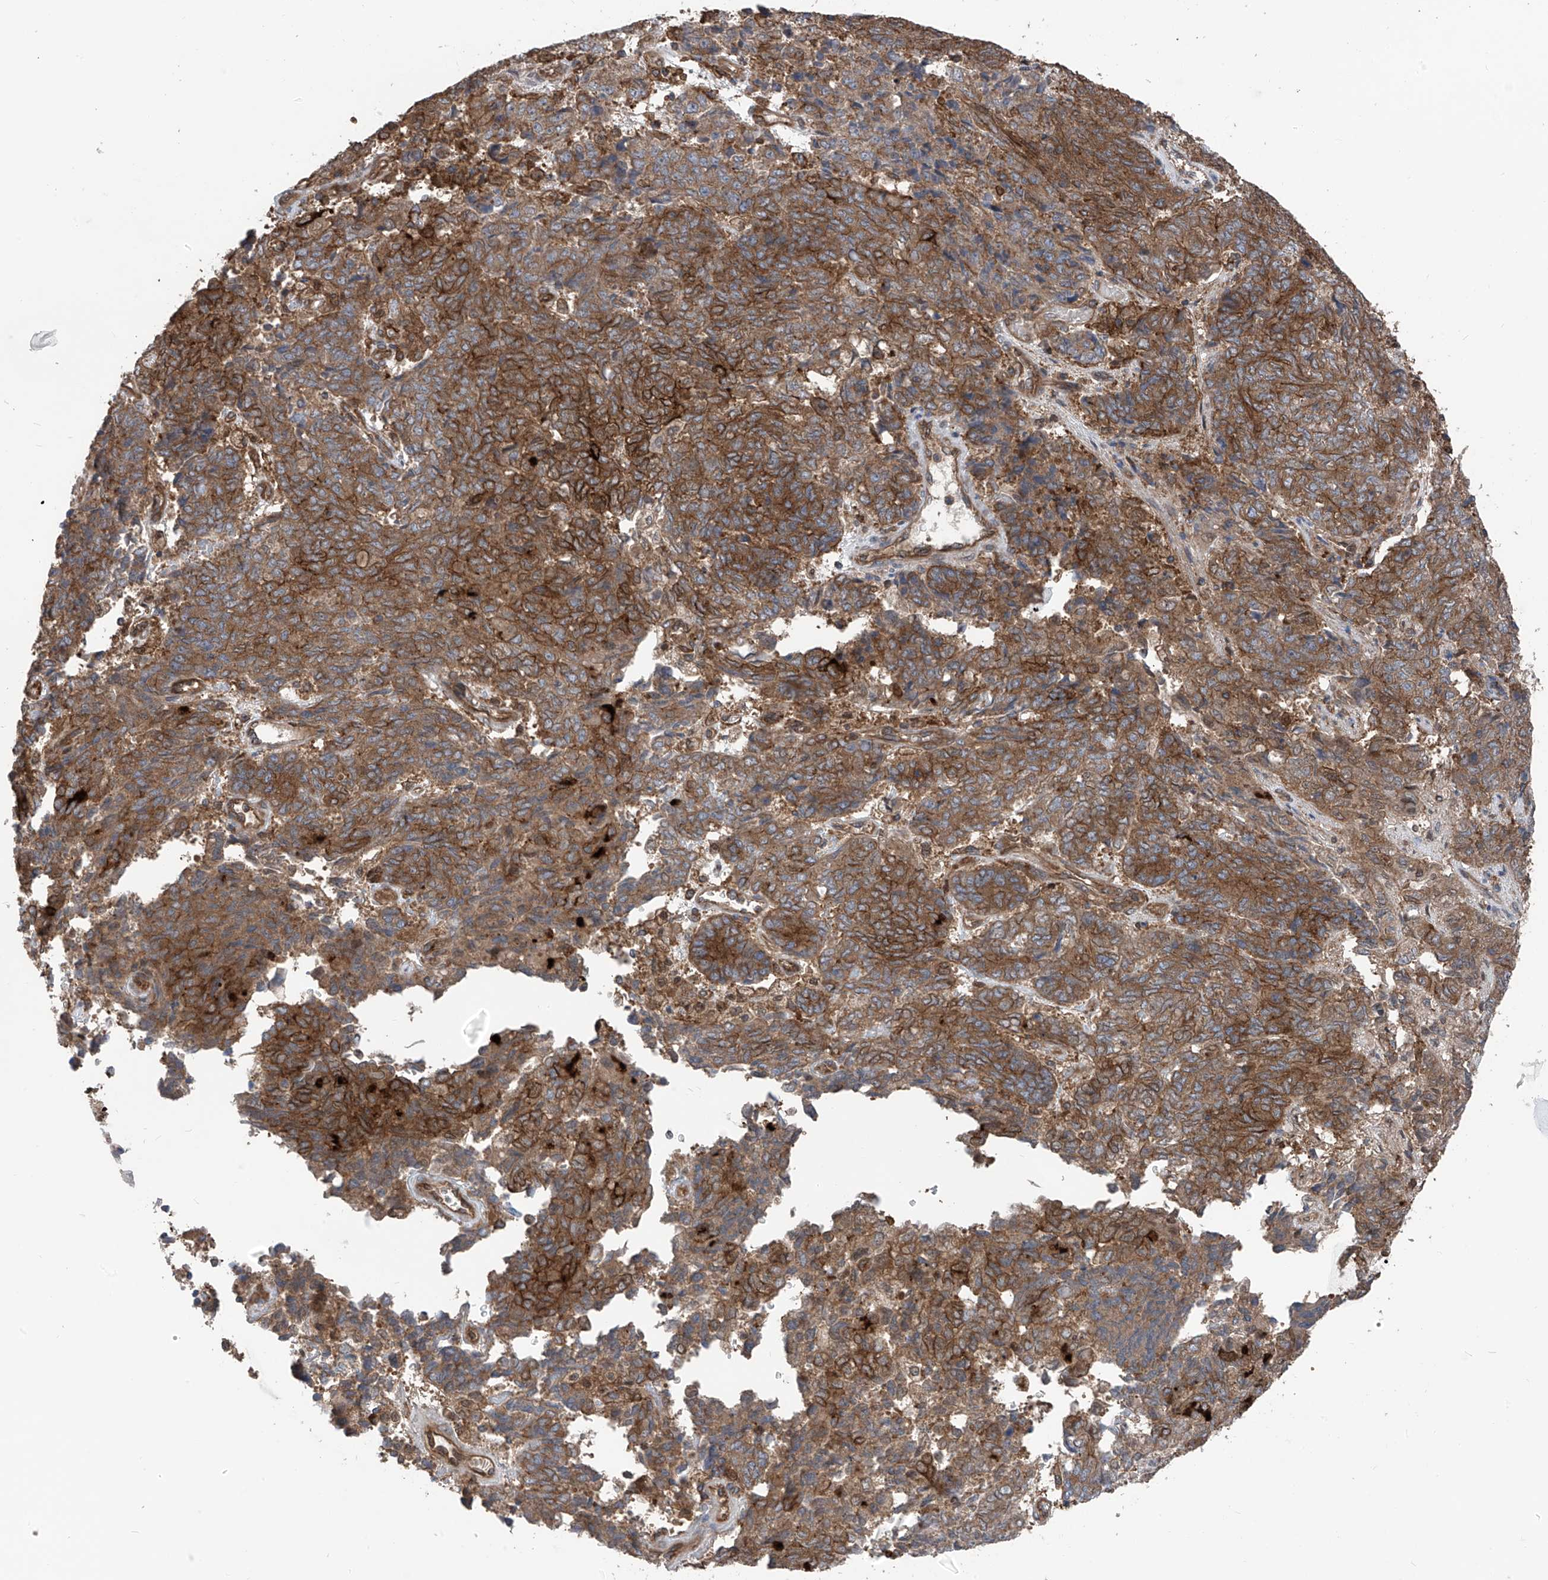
{"staining": {"intensity": "strong", "quantity": ">75%", "location": "cytoplasmic/membranous"}, "tissue": "endometrial cancer", "cell_type": "Tumor cells", "image_type": "cancer", "snomed": [{"axis": "morphology", "description": "Adenocarcinoma, NOS"}, {"axis": "topography", "description": "Endometrium"}], "caption": "Adenocarcinoma (endometrial) stained with DAB (3,3'-diaminobenzidine) IHC demonstrates high levels of strong cytoplasmic/membranous staining in about >75% of tumor cells.", "gene": "CHPF", "patient": {"sex": "female", "age": 80}}